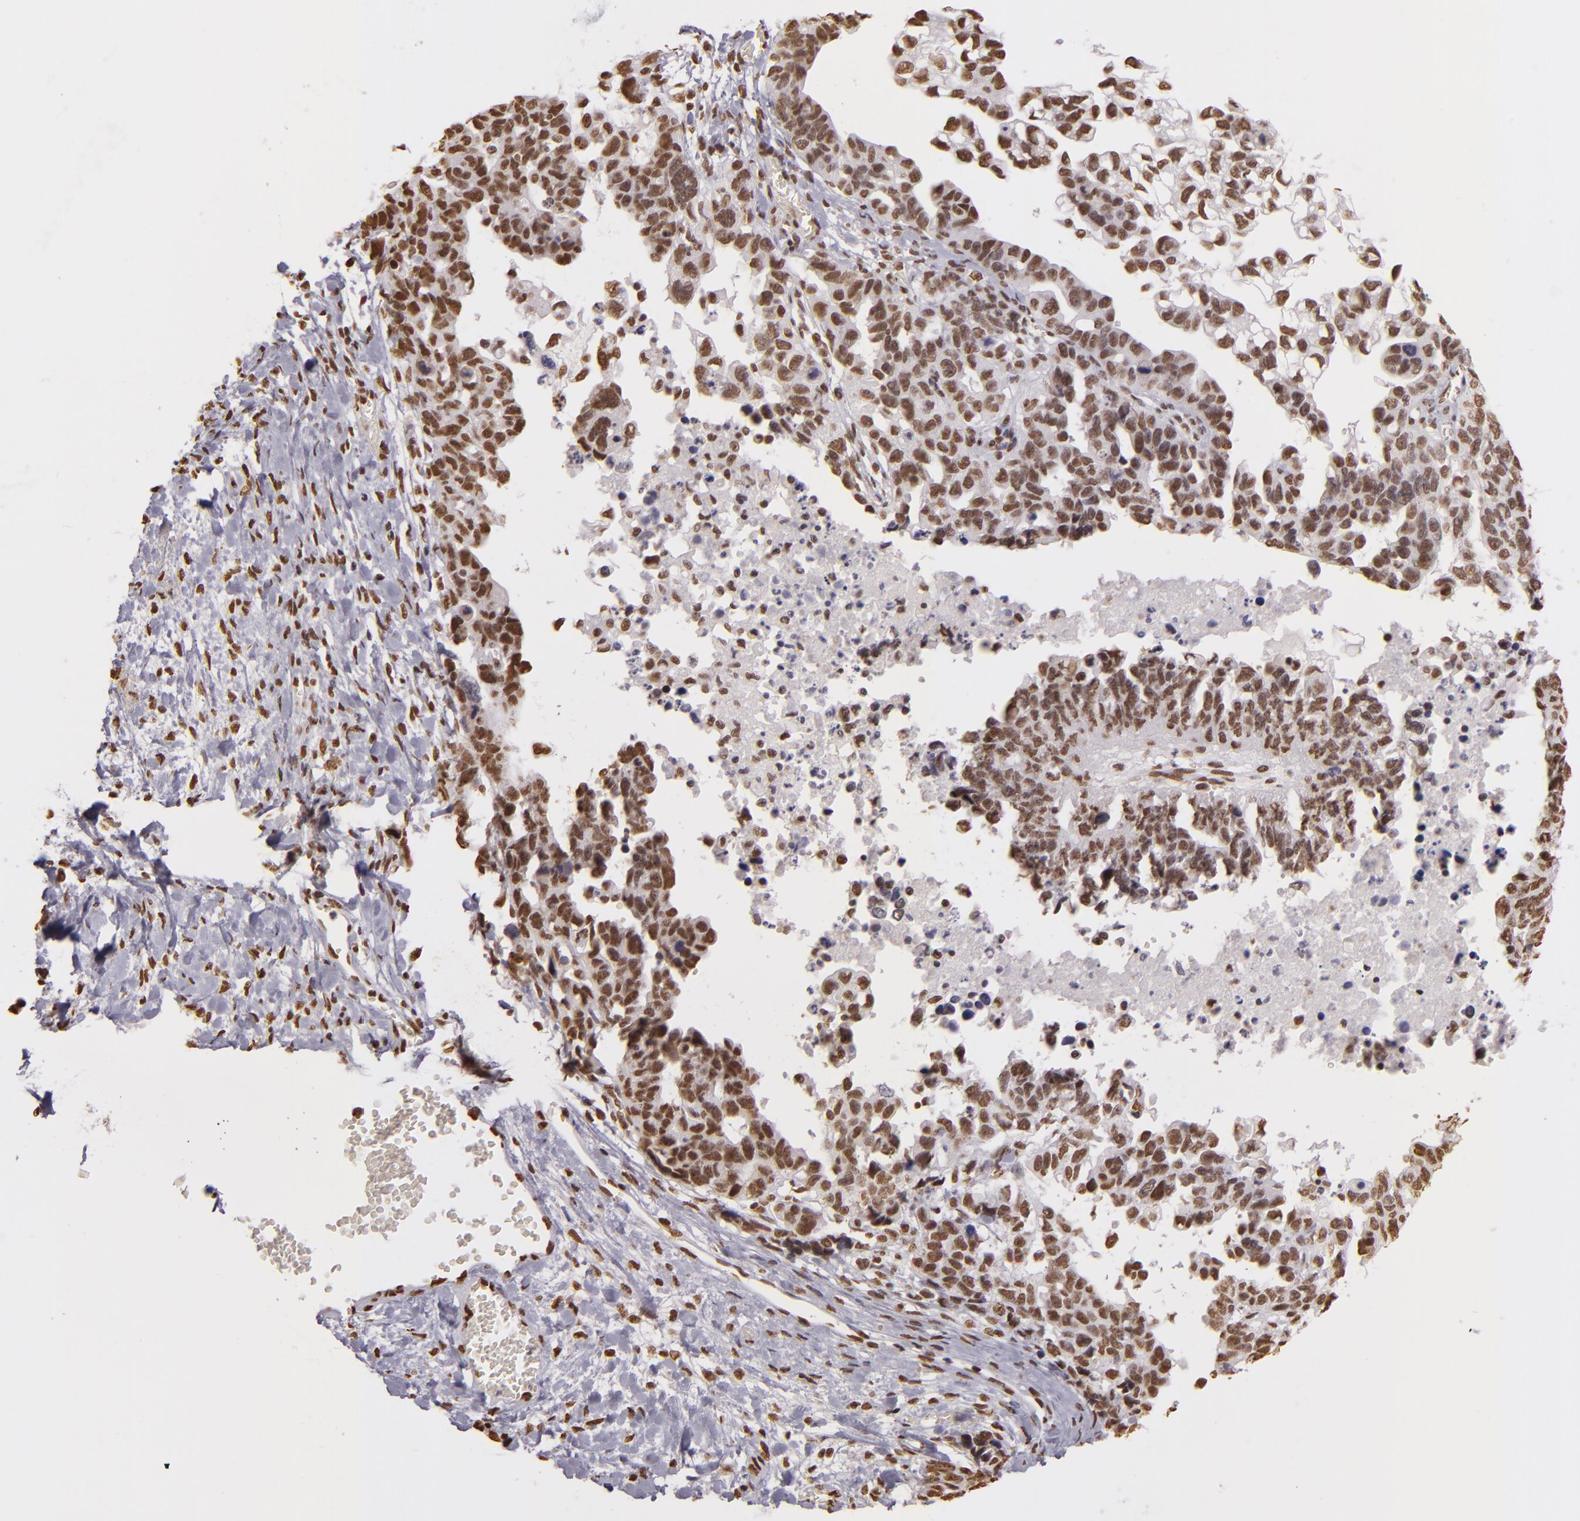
{"staining": {"intensity": "moderate", "quantity": ">75%", "location": "nuclear"}, "tissue": "ovarian cancer", "cell_type": "Tumor cells", "image_type": "cancer", "snomed": [{"axis": "morphology", "description": "Cystadenocarcinoma, serous, NOS"}, {"axis": "topography", "description": "Ovary"}], "caption": "Immunohistochemical staining of human ovarian cancer exhibits medium levels of moderate nuclear expression in about >75% of tumor cells.", "gene": "PAPOLA", "patient": {"sex": "female", "age": 69}}